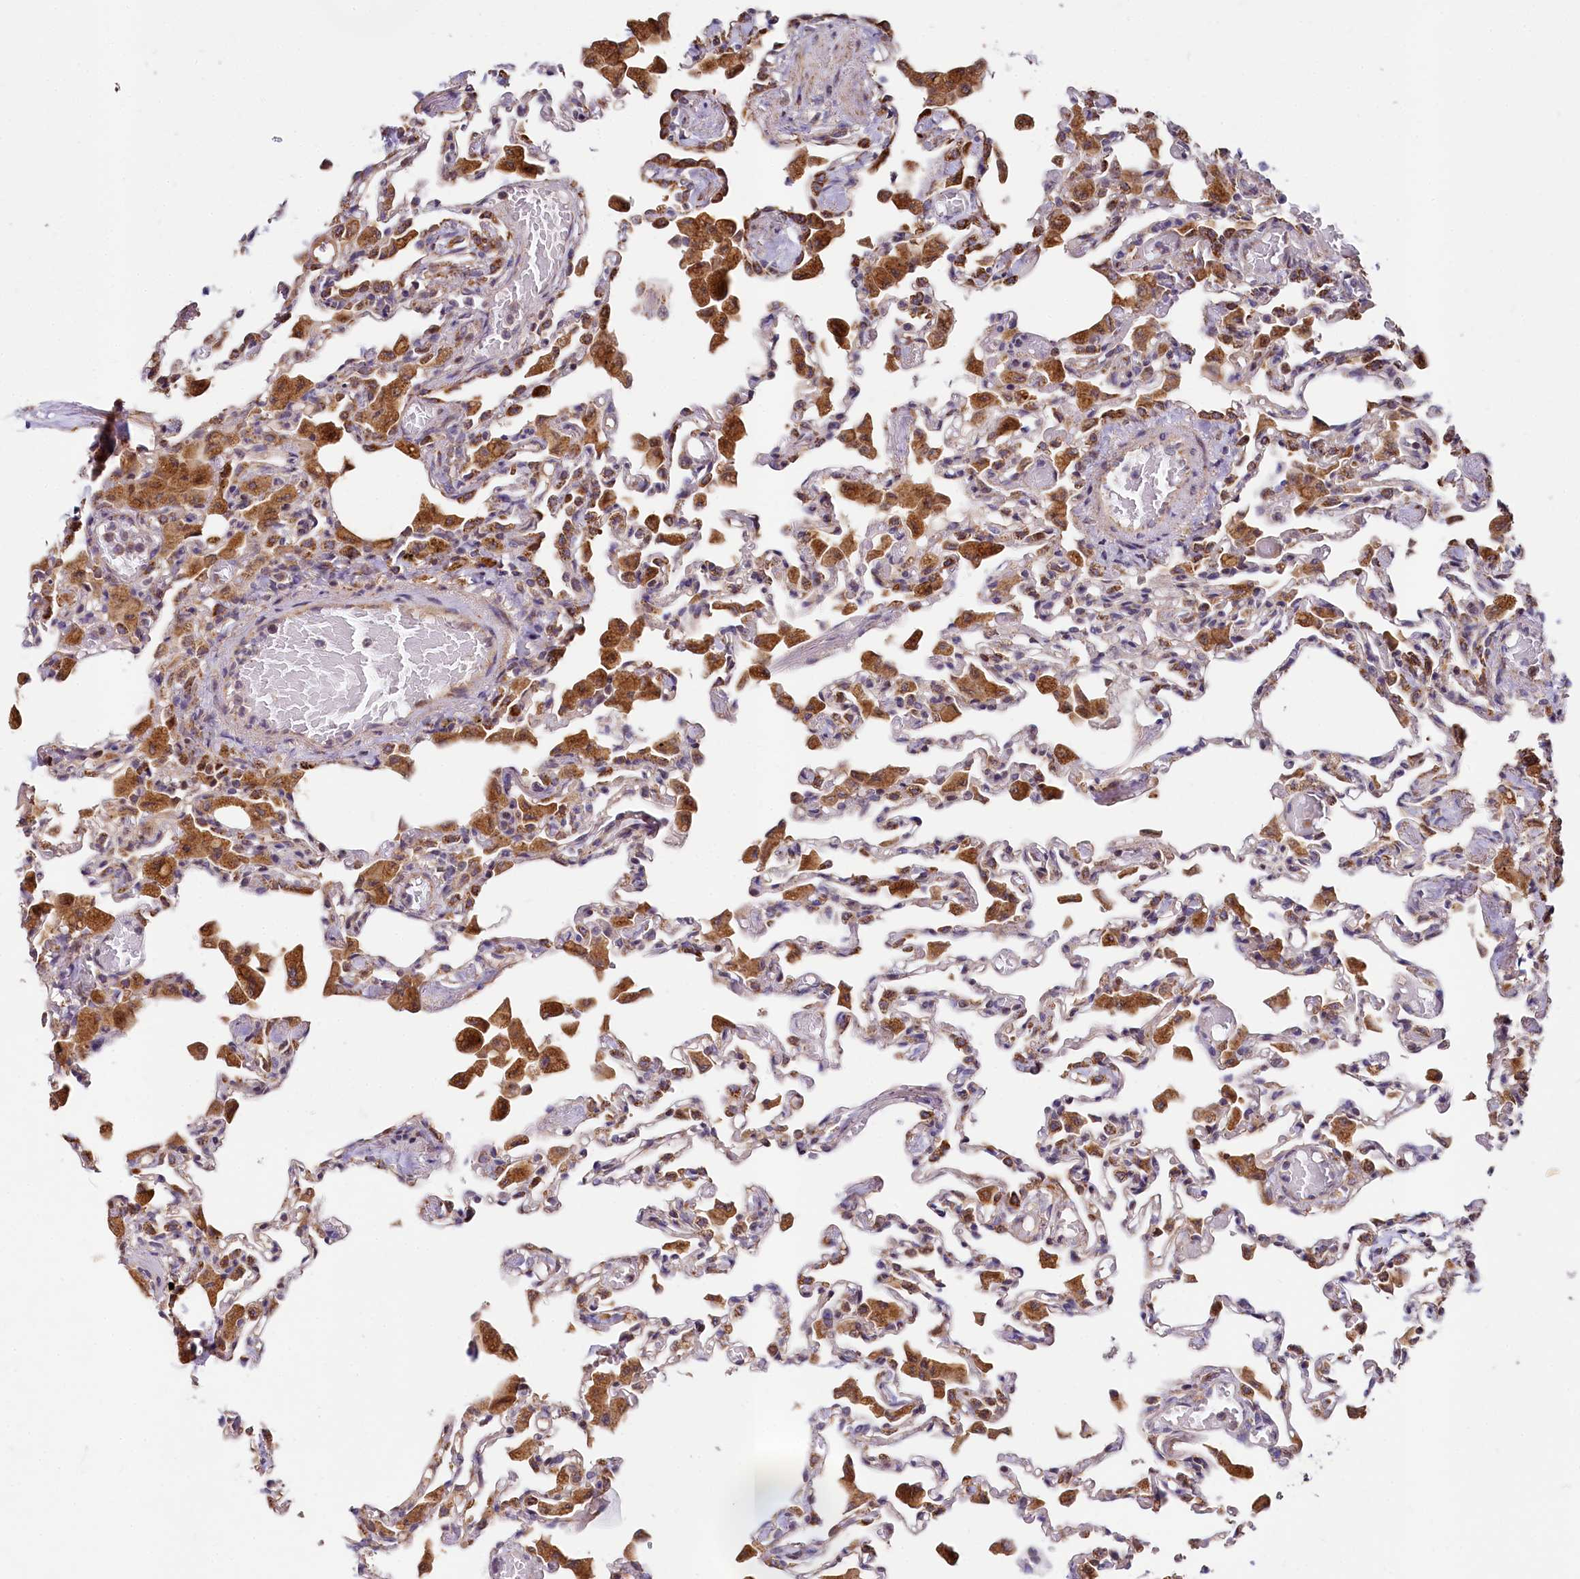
{"staining": {"intensity": "moderate", "quantity": "25%-75%", "location": "cytoplasmic/membranous"}, "tissue": "lung", "cell_type": "Alveolar cells", "image_type": "normal", "snomed": [{"axis": "morphology", "description": "Normal tissue, NOS"}, {"axis": "topography", "description": "Bronchus"}, {"axis": "topography", "description": "Lung"}], "caption": "Brown immunohistochemical staining in unremarkable human lung displays moderate cytoplasmic/membranous expression in approximately 25%-75% of alveolar cells.", "gene": "SPRYD3", "patient": {"sex": "female", "age": 49}}